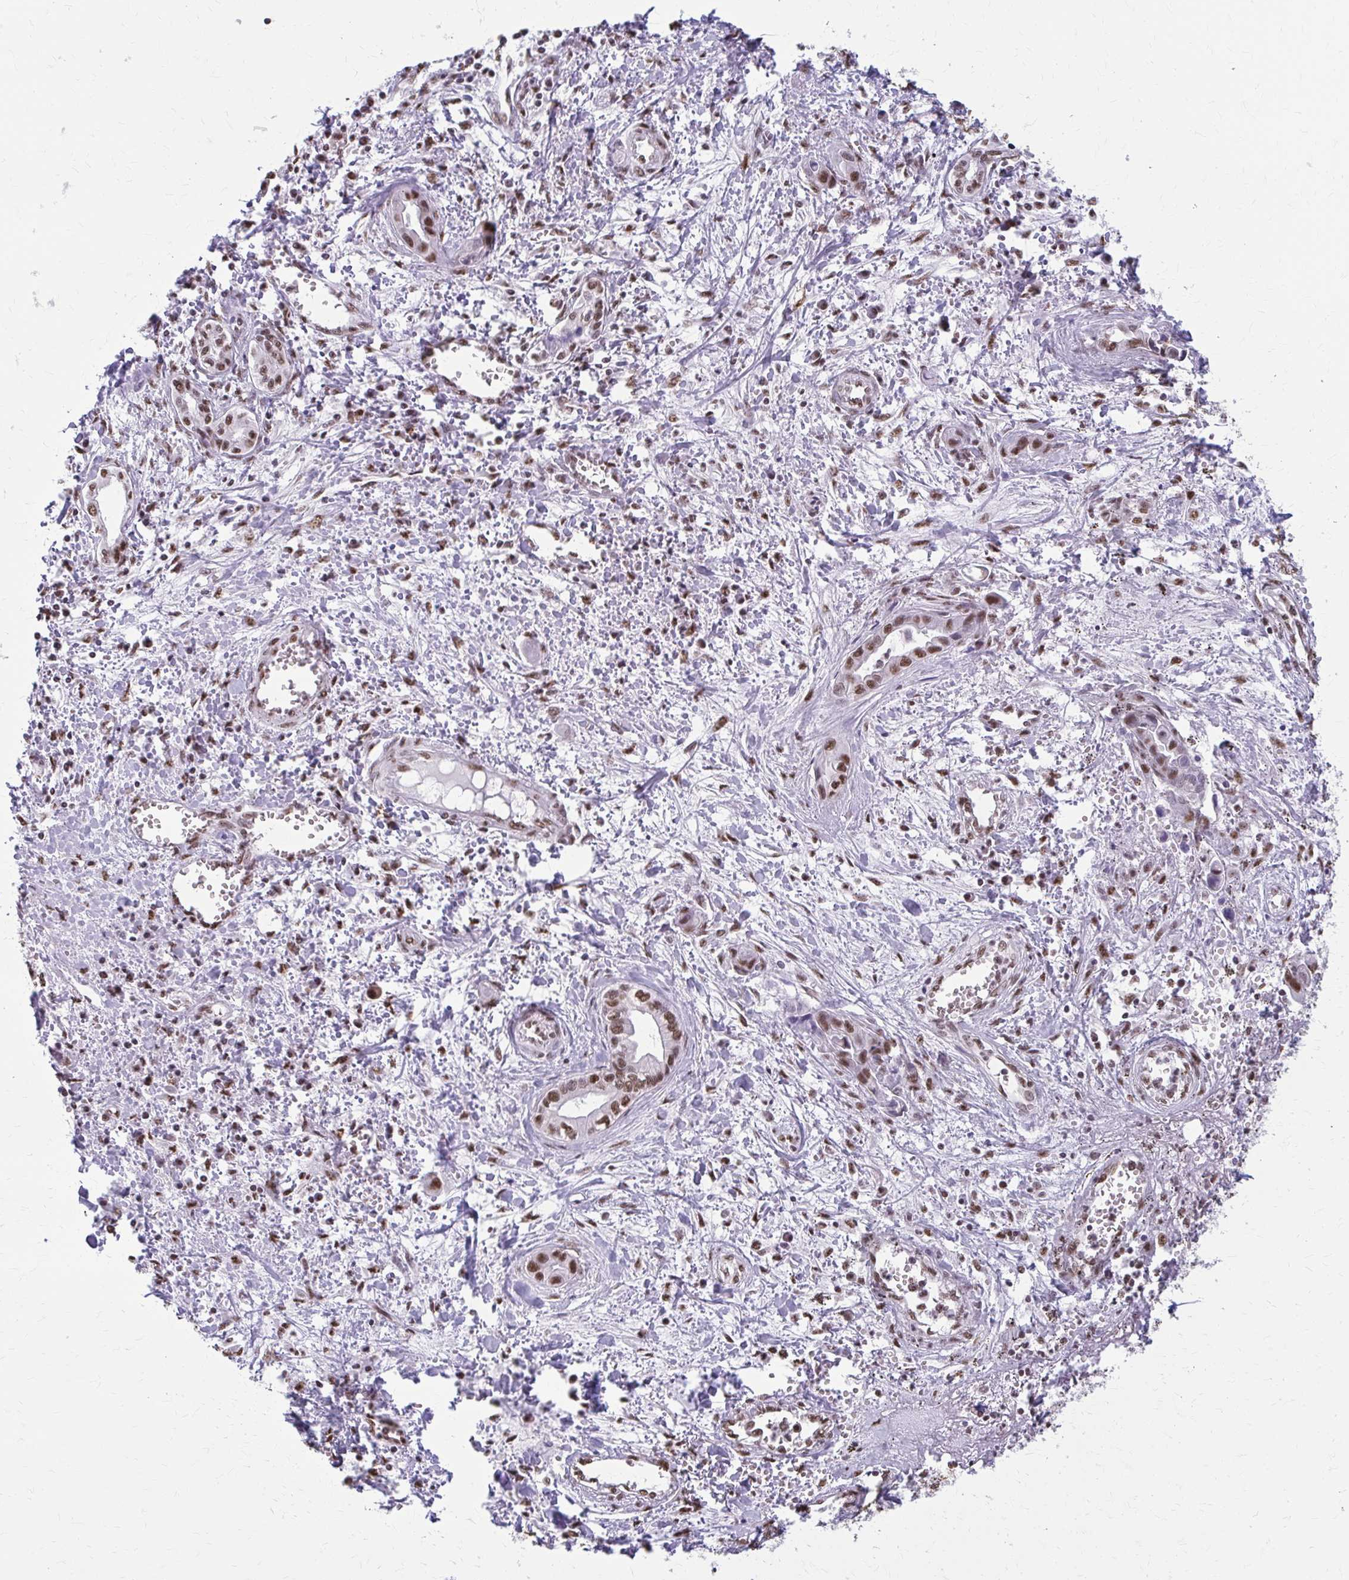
{"staining": {"intensity": "moderate", "quantity": ">75%", "location": "nuclear"}, "tissue": "liver cancer", "cell_type": "Tumor cells", "image_type": "cancer", "snomed": [{"axis": "morphology", "description": "Cholangiocarcinoma"}, {"axis": "topography", "description": "Liver"}], "caption": "A histopathology image showing moderate nuclear positivity in approximately >75% of tumor cells in liver cholangiocarcinoma, as visualized by brown immunohistochemical staining.", "gene": "SNRPA", "patient": {"sex": "female", "age": 64}}